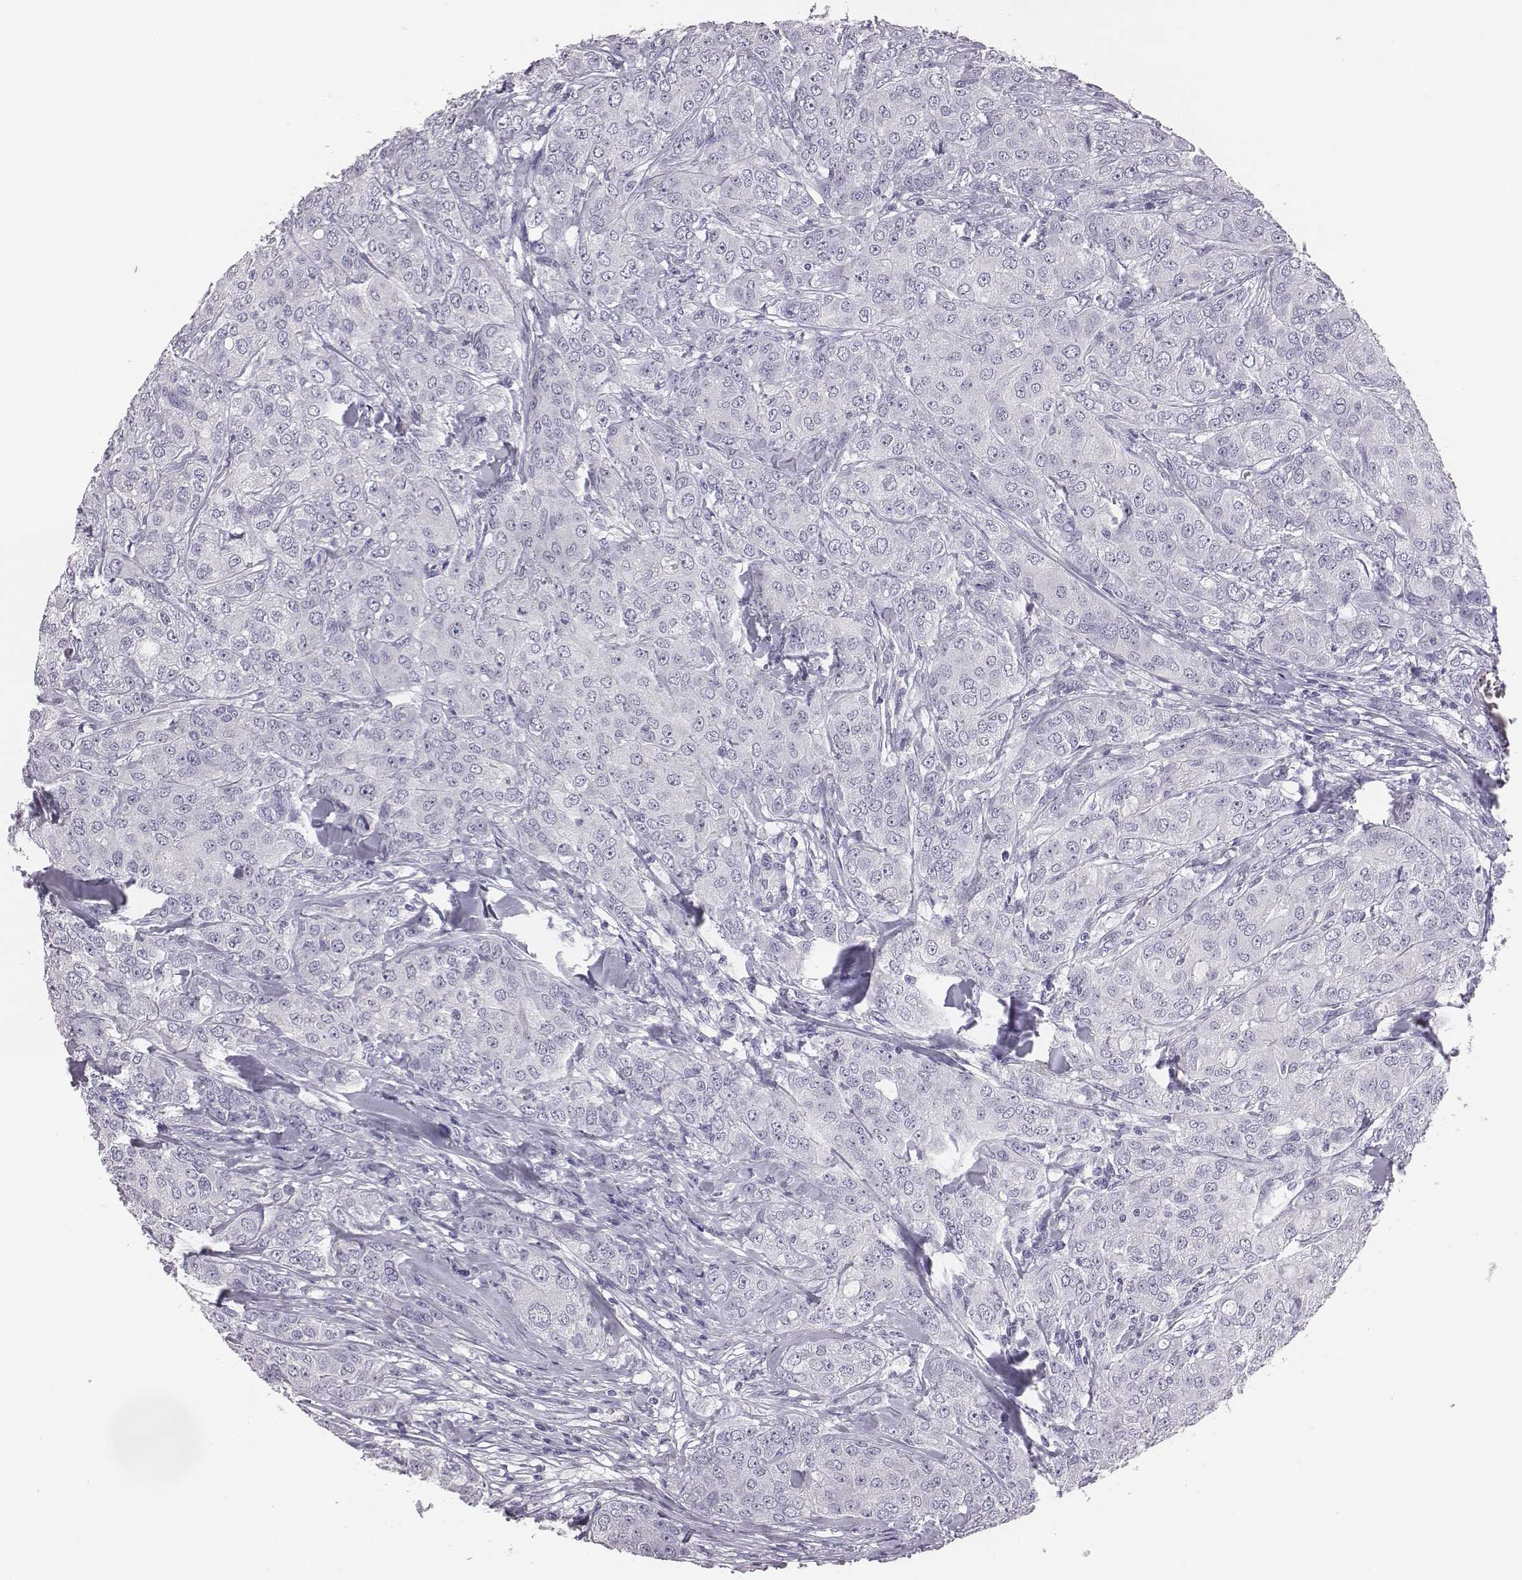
{"staining": {"intensity": "negative", "quantity": "none", "location": "none"}, "tissue": "breast cancer", "cell_type": "Tumor cells", "image_type": "cancer", "snomed": [{"axis": "morphology", "description": "Duct carcinoma"}, {"axis": "topography", "description": "Breast"}], "caption": "Immunohistochemistry (IHC) histopathology image of neoplastic tissue: infiltrating ductal carcinoma (breast) stained with DAB (3,3'-diaminobenzidine) exhibits no significant protein staining in tumor cells.", "gene": "ACOD1", "patient": {"sex": "female", "age": 43}}